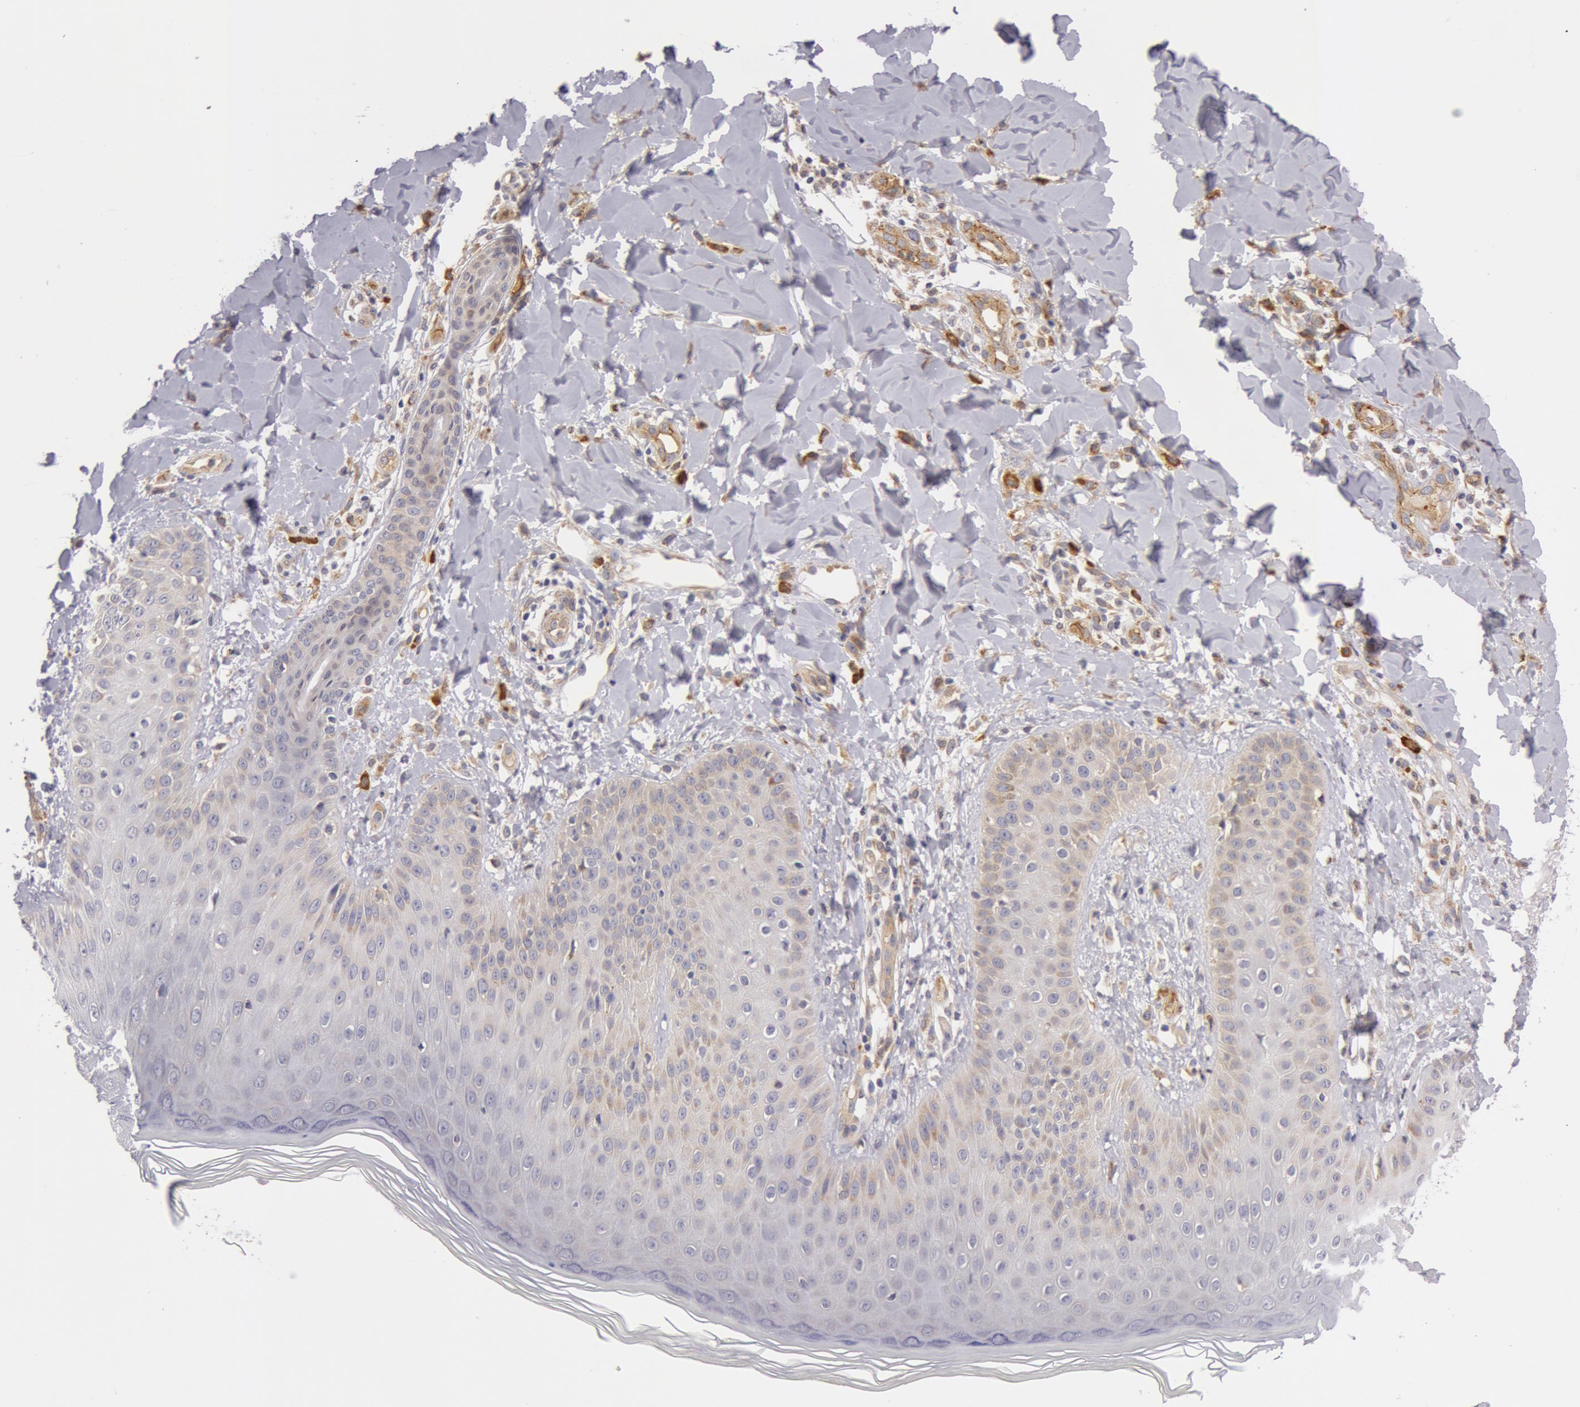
{"staining": {"intensity": "weak", "quantity": "<25%", "location": "cytoplasmic/membranous"}, "tissue": "skin", "cell_type": "Epidermal cells", "image_type": "normal", "snomed": [{"axis": "morphology", "description": "Normal tissue, NOS"}, {"axis": "morphology", "description": "Inflammation, NOS"}, {"axis": "topography", "description": "Soft tissue"}, {"axis": "topography", "description": "Anal"}], "caption": "Image shows no significant protein expression in epidermal cells of benign skin.", "gene": "IL23A", "patient": {"sex": "female", "age": 15}}